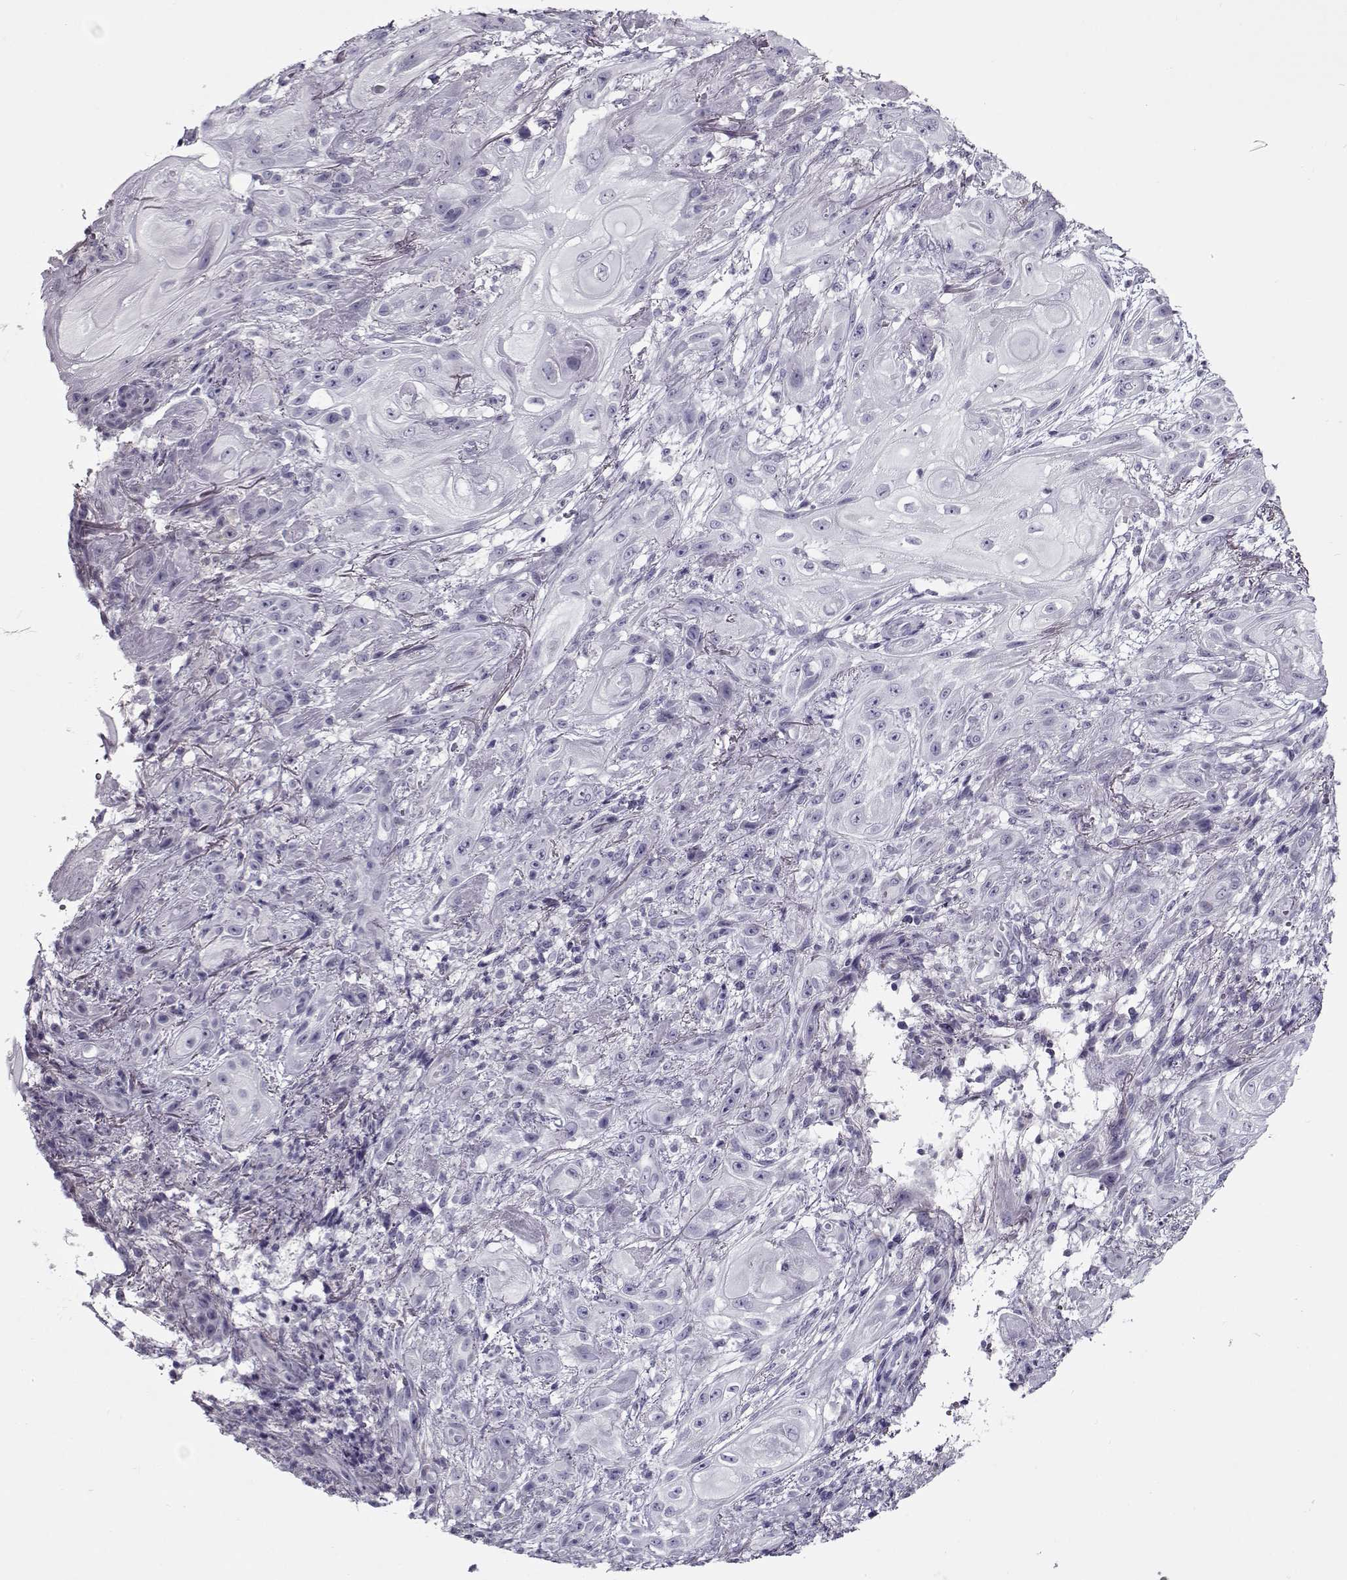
{"staining": {"intensity": "negative", "quantity": "none", "location": "none"}, "tissue": "skin cancer", "cell_type": "Tumor cells", "image_type": "cancer", "snomed": [{"axis": "morphology", "description": "Squamous cell carcinoma, NOS"}, {"axis": "topography", "description": "Skin"}], "caption": "Immunohistochemistry image of neoplastic tissue: human squamous cell carcinoma (skin) stained with DAB reveals no significant protein expression in tumor cells.", "gene": "GAGE2A", "patient": {"sex": "male", "age": 62}}